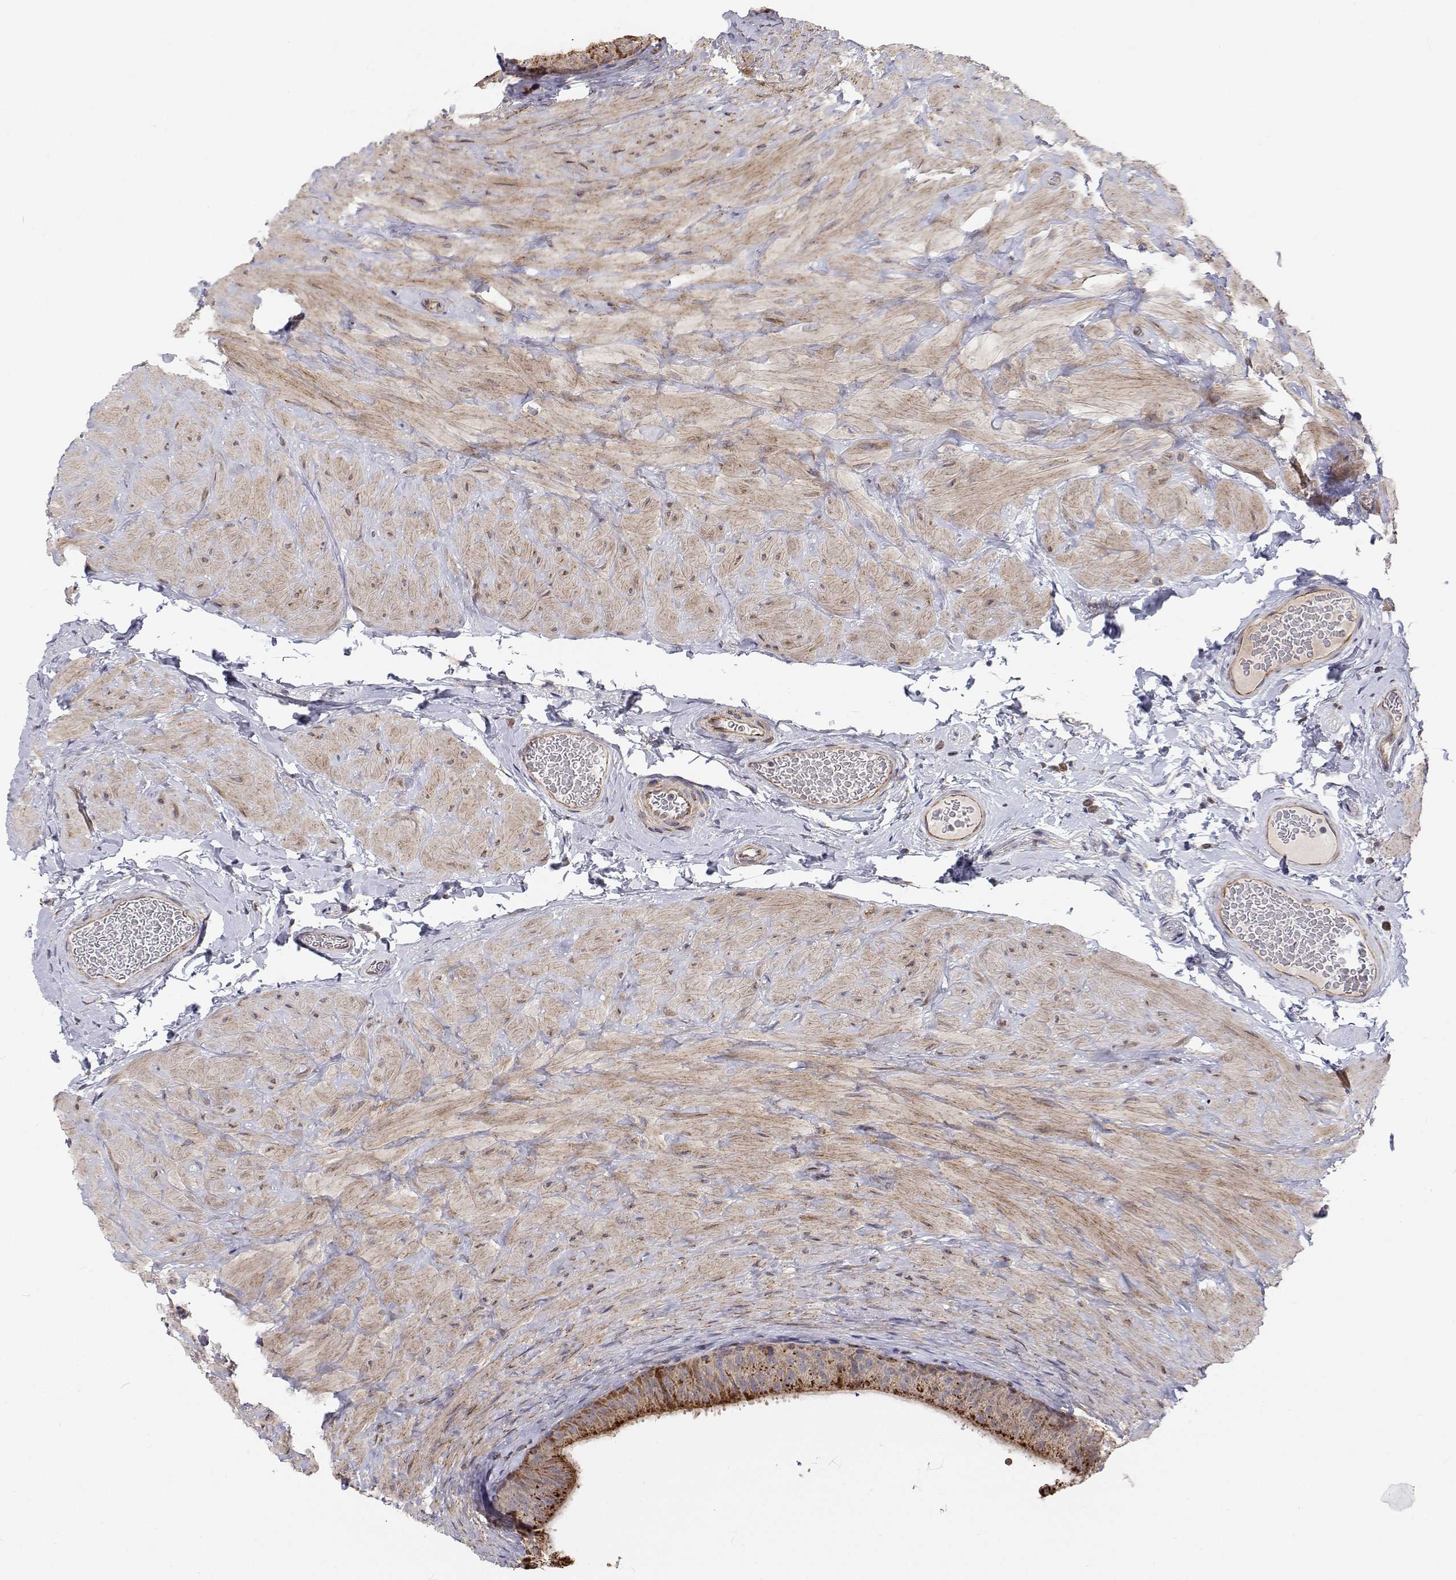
{"staining": {"intensity": "moderate", "quantity": "25%-75%", "location": "cytoplasmic/membranous"}, "tissue": "epididymis", "cell_type": "Glandular cells", "image_type": "normal", "snomed": [{"axis": "morphology", "description": "Normal tissue, NOS"}, {"axis": "topography", "description": "Epididymis, spermatic cord, NOS"}, {"axis": "topography", "description": "Epididymis"}], "caption": "Protein analysis of normal epididymis demonstrates moderate cytoplasmic/membranous staining in about 25%-75% of glandular cells. (IHC, brightfield microscopy, high magnification).", "gene": "SPICE1", "patient": {"sex": "male", "age": 31}}